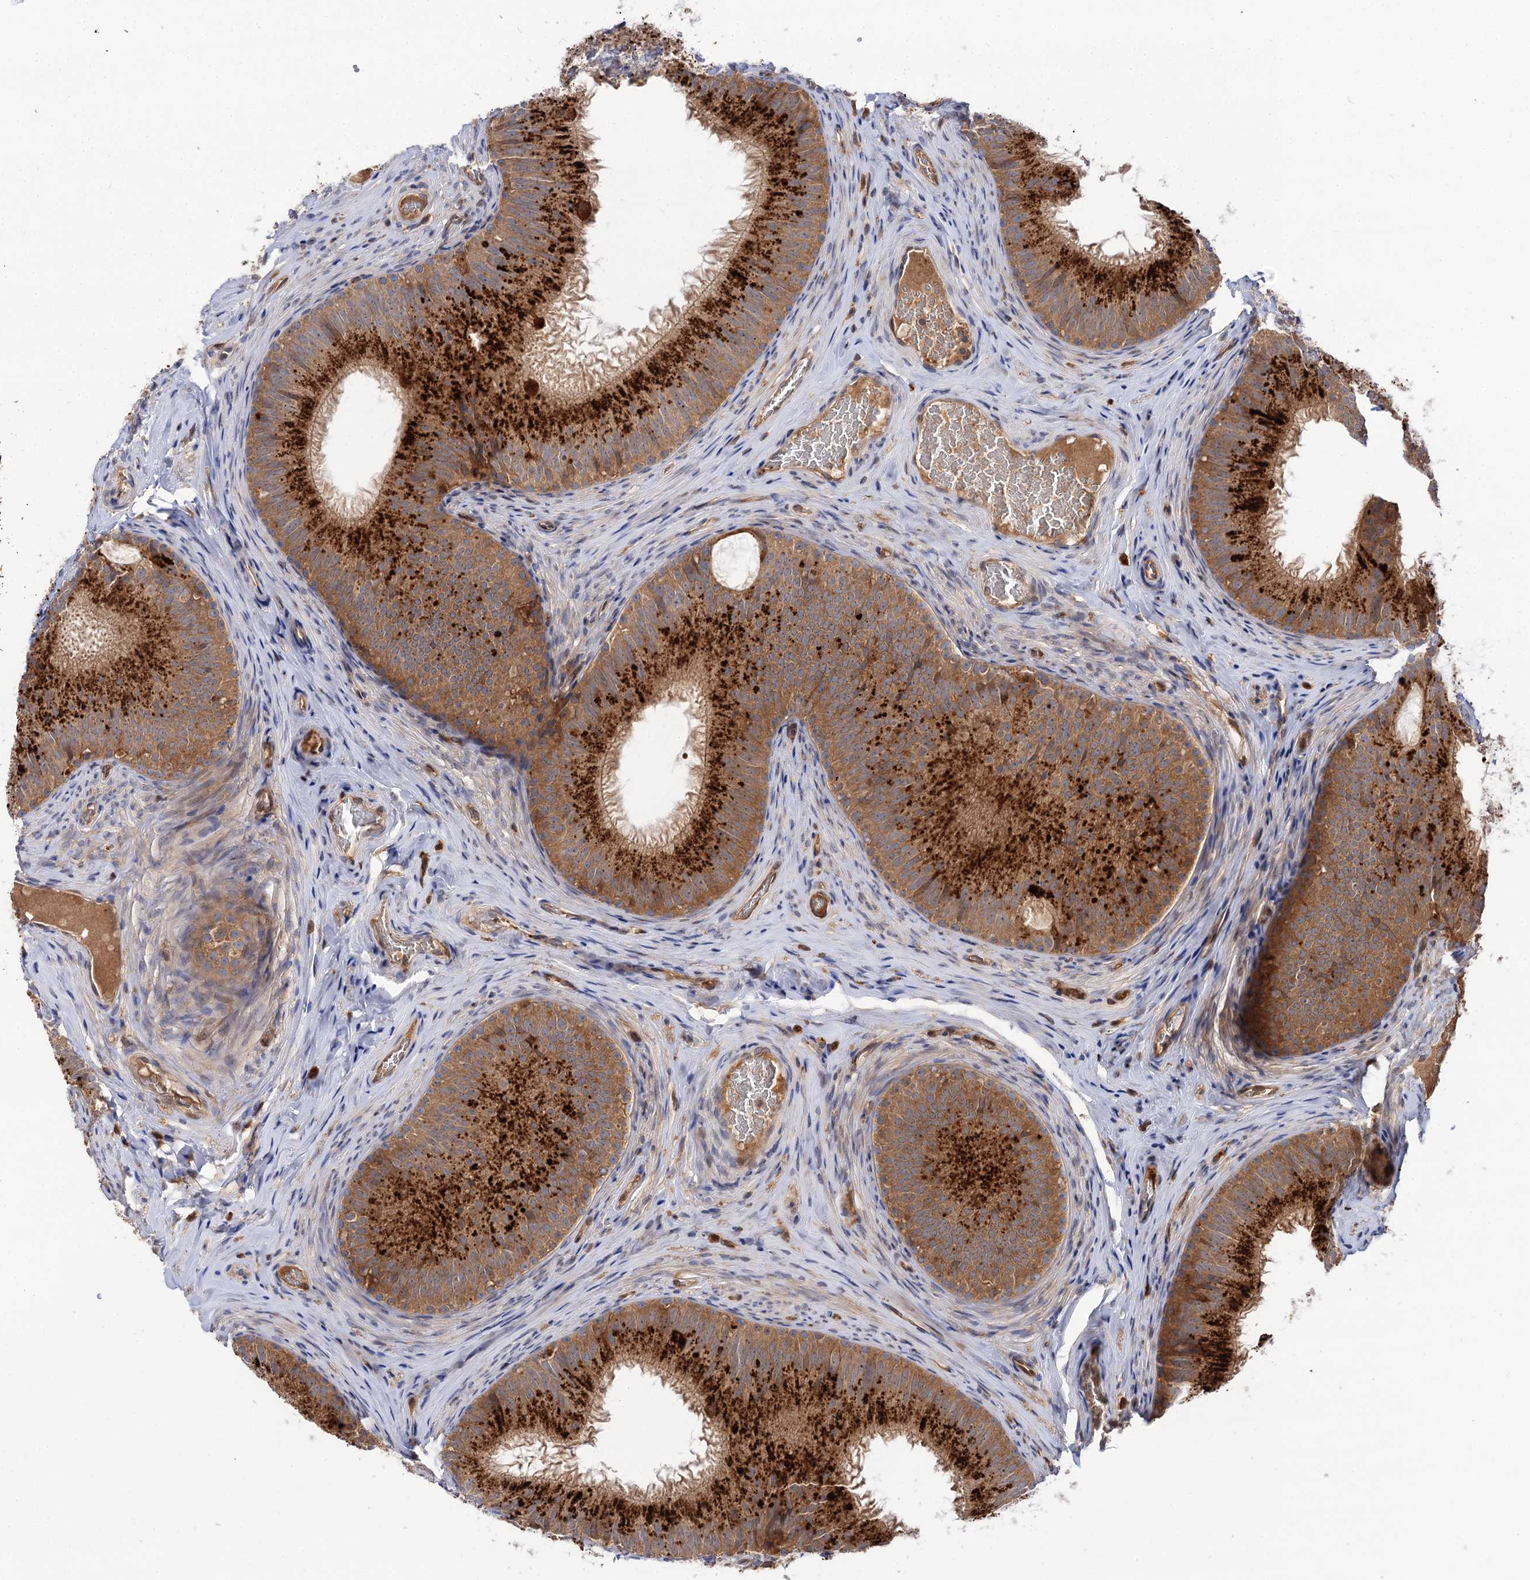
{"staining": {"intensity": "strong", "quantity": ">75%", "location": "cytoplasmic/membranous"}, "tissue": "epididymis", "cell_type": "Glandular cells", "image_type": "normal", "snomed": [{"axis": "morphology", "description": "Normal tissue, NOS"}, {"axis": "topography", "description": "Epididymis"}], "caption": "Epididymis stained with DAB immunohistochemistry exhibits high levels of strong cytoplasmic/membranous staining in approximately >75% of glandular cells.", "gene": "PATL1", "patient": {"sex": "male", "age": 34}}